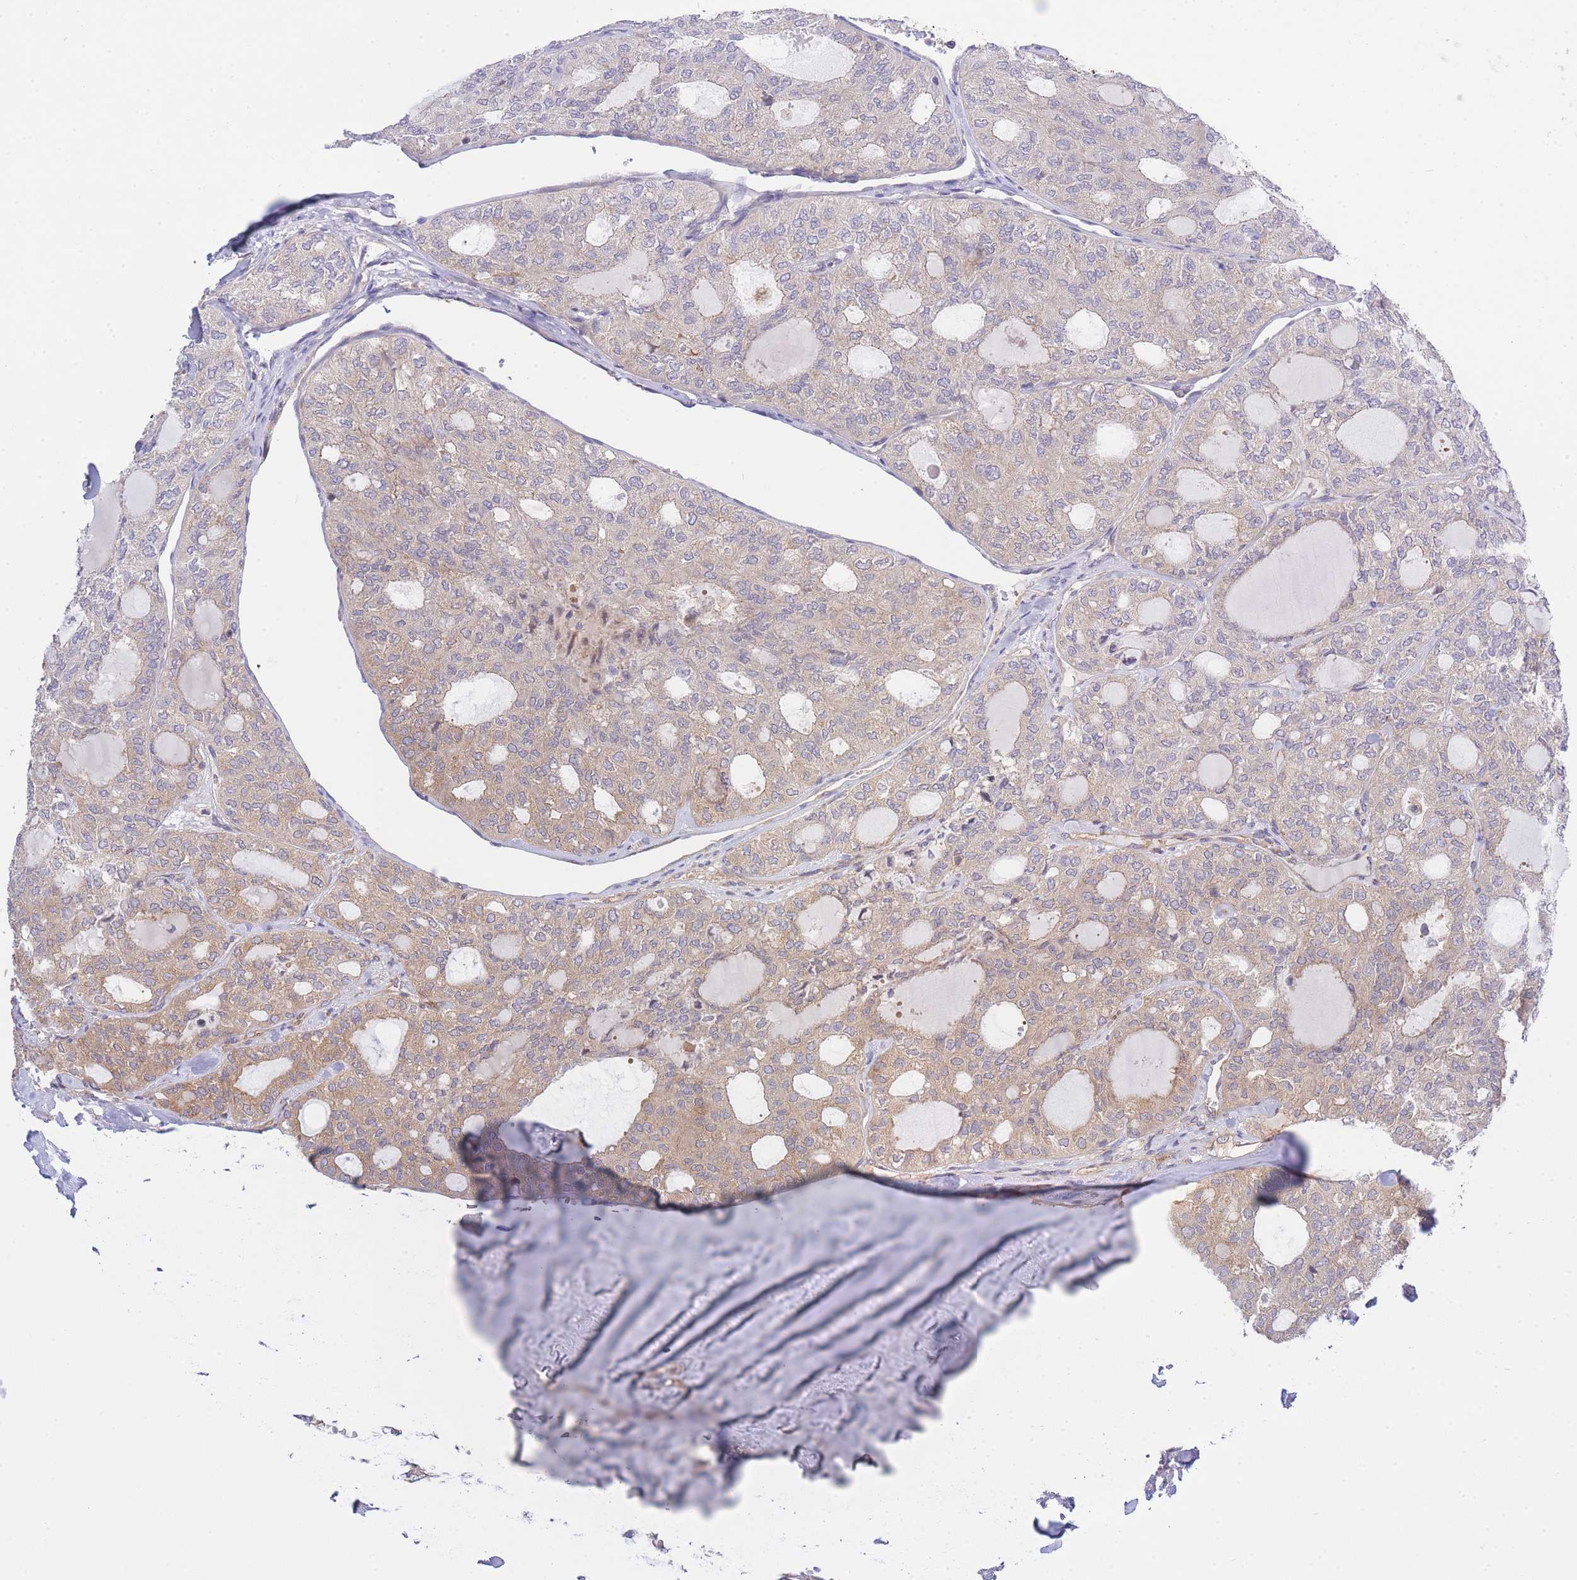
{"staining": {"intensity": "weak", "quantity": "25%-75%", "location": "cytoplasmic/membranous"}, "tissue": "thyroid cancer", "cell_type": "Tumor cells", "image_type": "cancer", "snomed": [{"axis": "morphology", "description": "Follicular adenoma carcinoma, NOS"}, {"axis": "topography", "description": "Thyroid gland"}], "caption": "Thyroid cancer (follicular adenoma carcinoma) stained for a protein reveals weak cytoplasmic/membranous positivity in tumor cells.", "gene": "EIF2B2", "patient": {"sex": "male", "age": 75}}